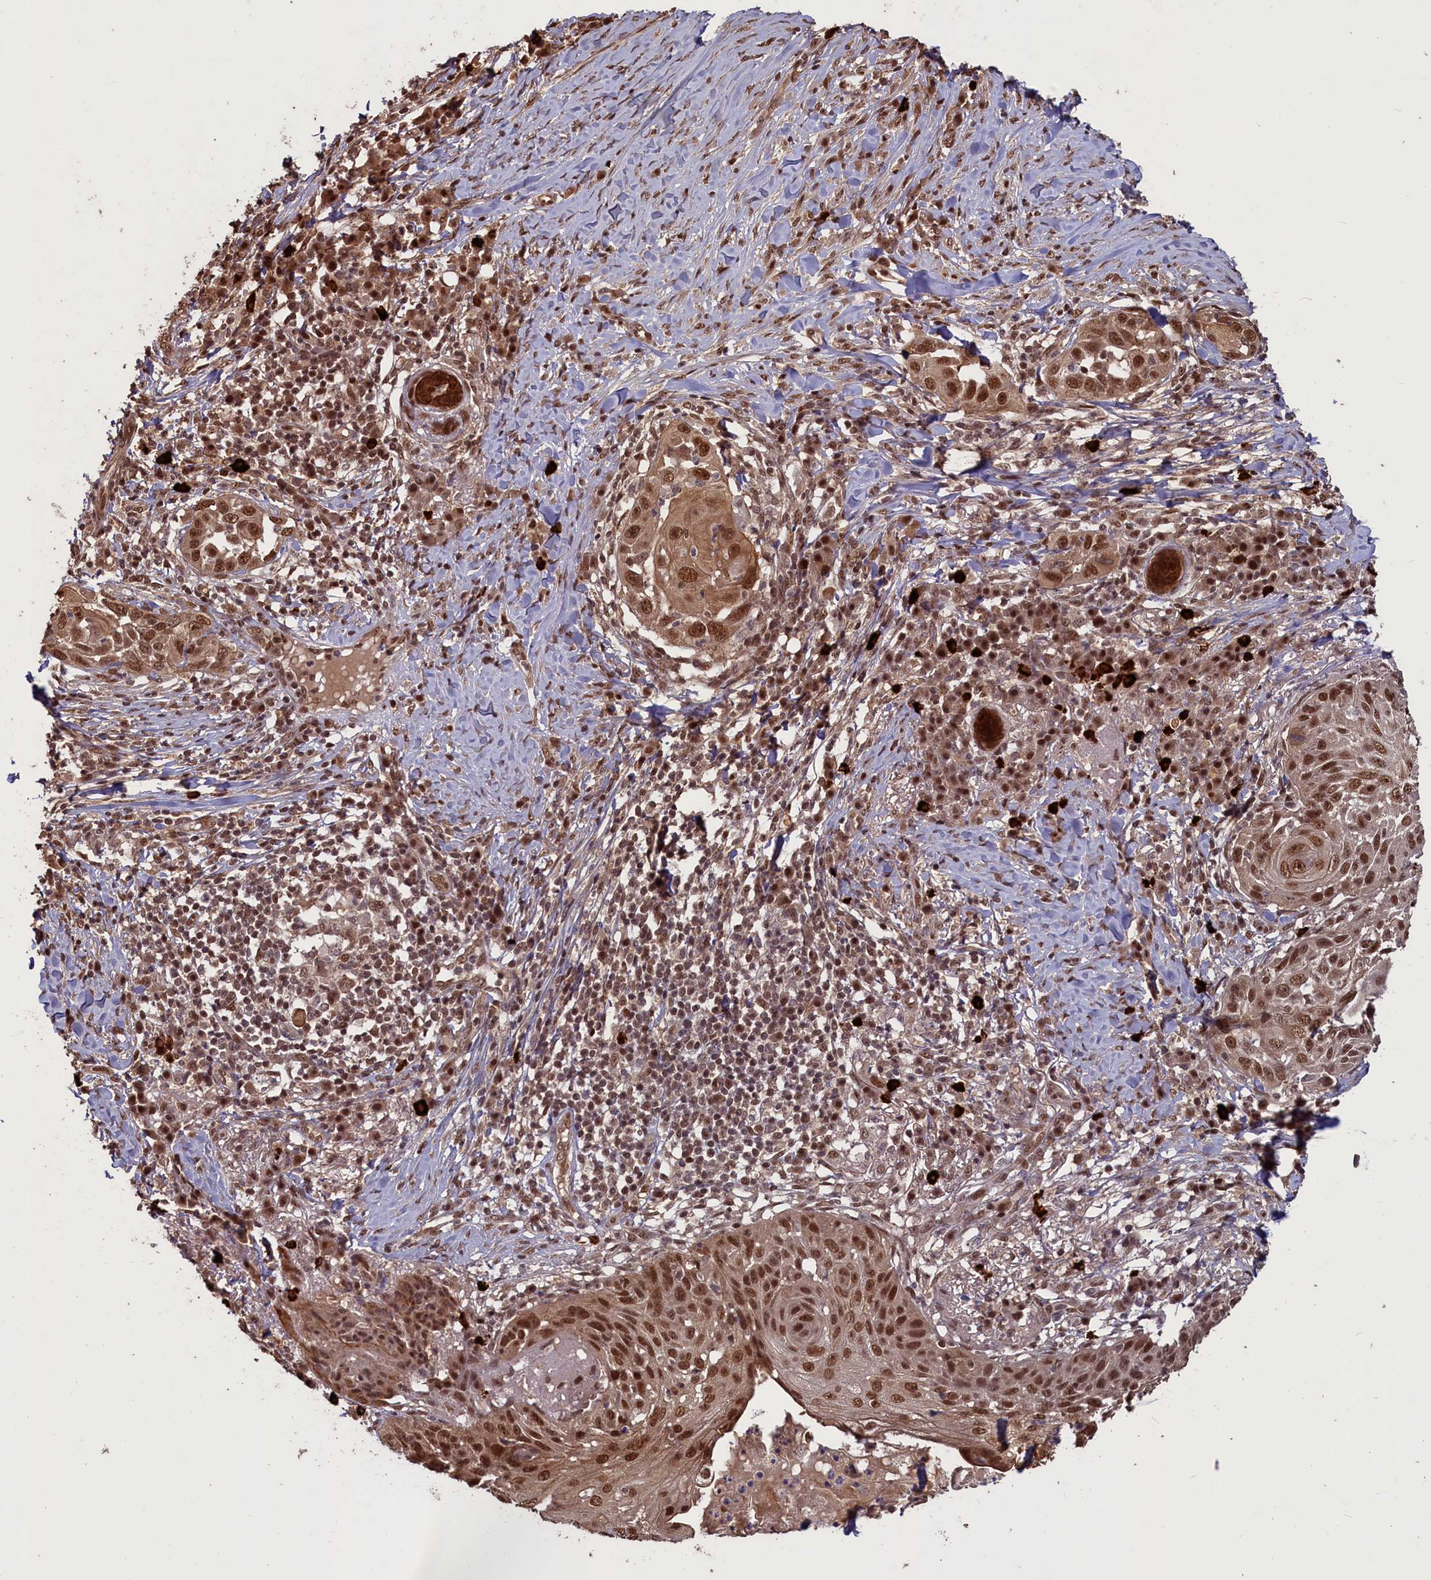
{"staining": {"intensity": "strong", "quantity": ">75%", "location": "cytoplasmic/membranous,nuclear"}, "tissue": "skin cancer", "cell_type": "Tumor cells", "image_type": "cancer", "snomed": [{"axis": "morphology", "description": "Squamous cell carcinoma, NOS"}, {"axis": "topography", "description": "Skin"}], "caption": "High-power microscopy captured an IHC histopathology image of skin cancer, revealing strong cytoplasmic/membranous and nuclear expression in approximately >75% of tumor cells. Using DAB (3,3'-diaminobenzidine) (brown) and hematoxylin (blue) stains, captured at high magnification using brightfield microscopy.", "gene": "NAE1", "patient": {"sex": "female", "age": 44}}